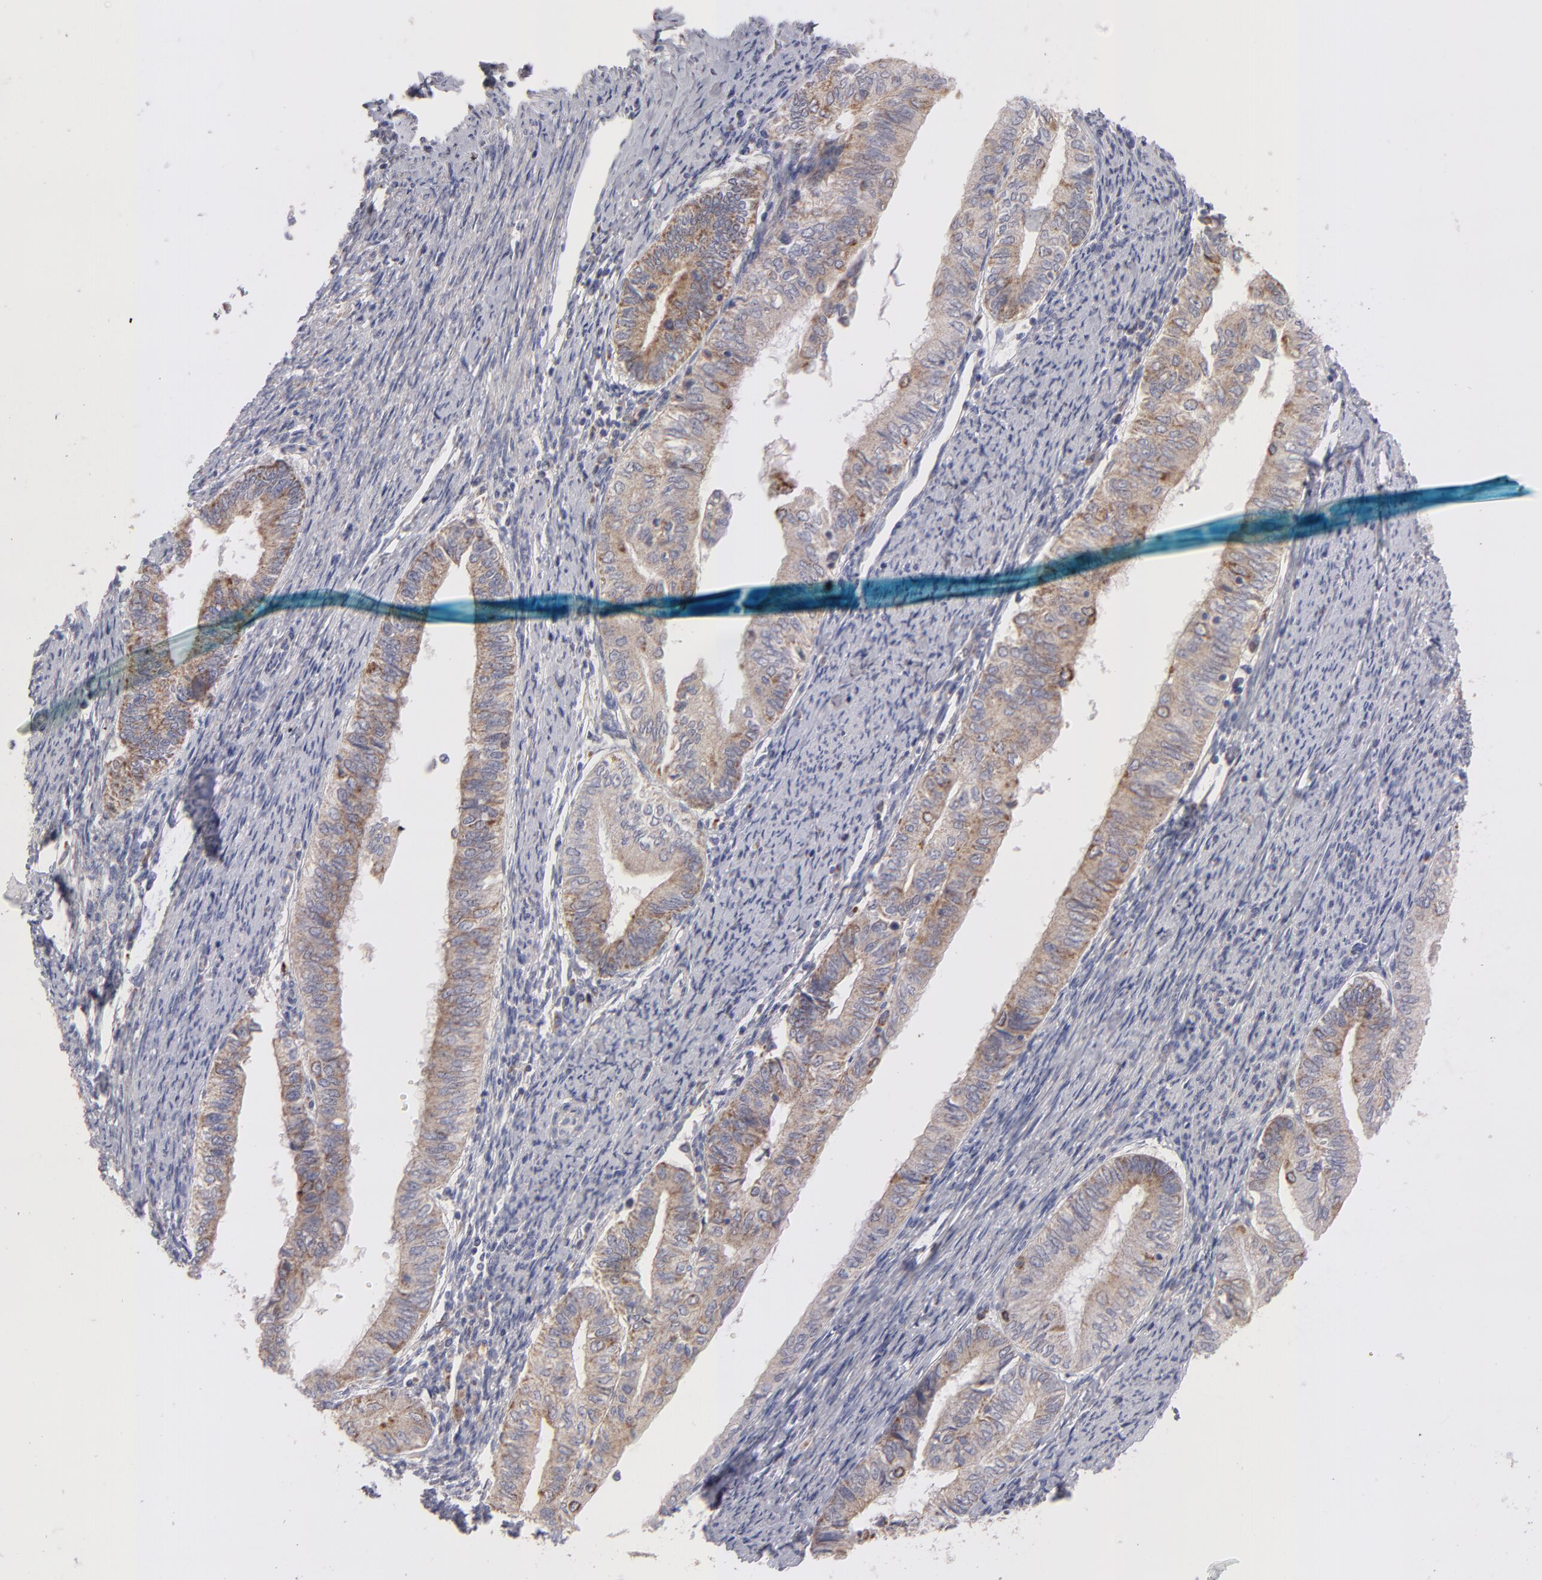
{"staining": {"intensity": "moderate", "quantity": ">75%", "location": "cytoplasmic/membranous"}, "tissue": "endometrial cancer", "cell_type": "Tumor cells", "image_type": "cancer", "snomed": [{"axis": "morphology", "description": "Adenocarcinoma, NOS"}, {"axis": "topography", "description": "Endometrium"}], "caption": "Protein expression analysis of human endometrial cancer reveals moderate cytoplasmic/membranous positivity in about >75% of tumor cells.", "gene": "HCCS", "patient": {"sex": "female", "age": 66}}